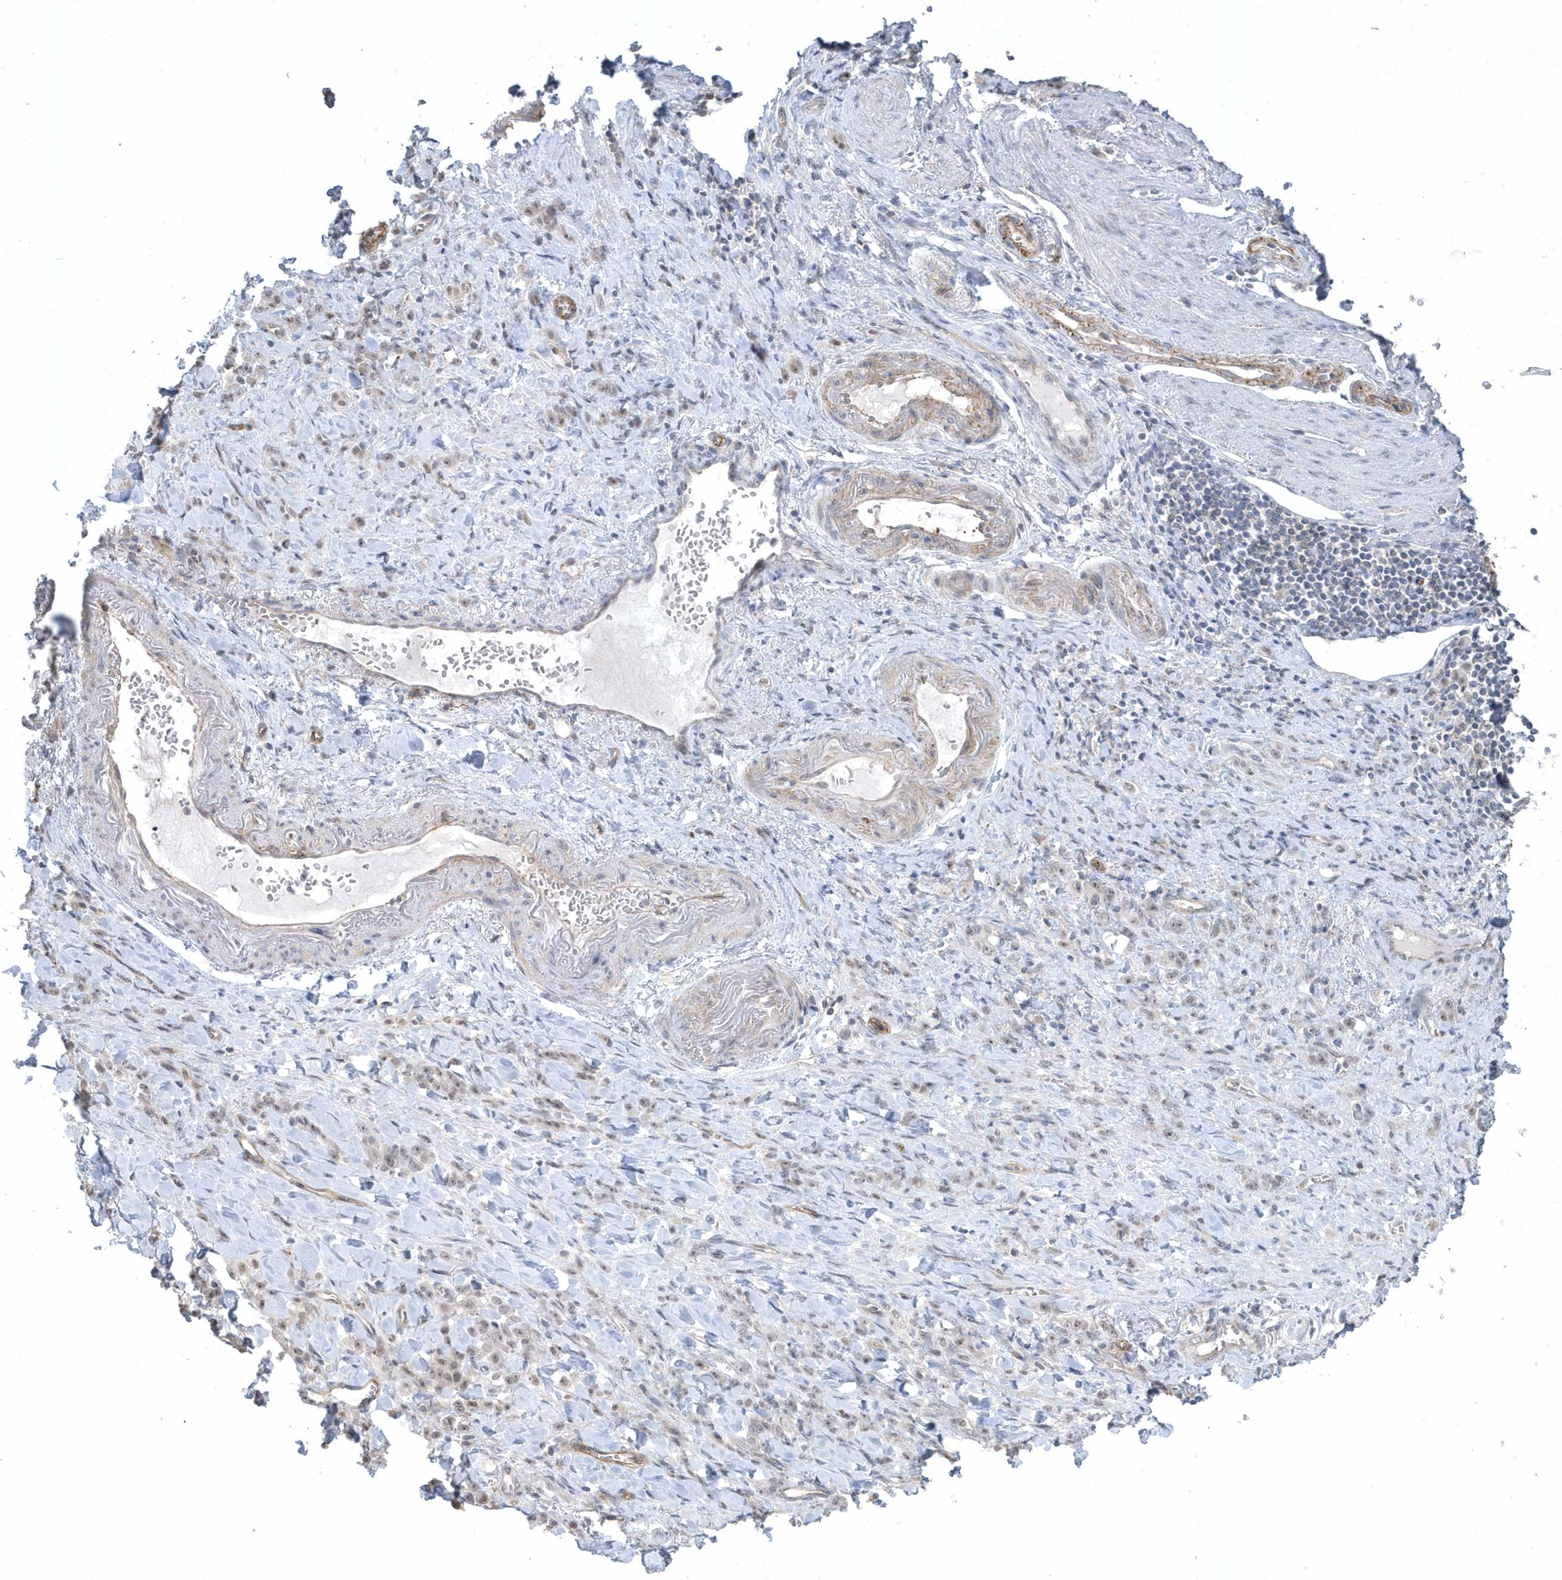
{"staining": {"intensity": "negative", "quantity": "none", "location": "none"}, "tissue": "stomach cancer", "cell_type": "Tumor cells", "image_type": "cancer", "snomed": [{"axis": "morphology", "description": "Normal tissue, NOS"}, {"axis": "morphology", "description": "Adenocarcinoma, NOS"}, {"axis": "topography", "description": "Stomach"}], "caption": "IHC micrograph of stomach cancer stained for a protein (brown), which reveals no expression in tumor cells. (DAB (3,3'-diaminobenzidine) immunohistochemistry (IHC) visualized using brightfield microscopy, high magnification).", "gene": "CRIP3", "patient": {"sex": "male", "age": 82}}